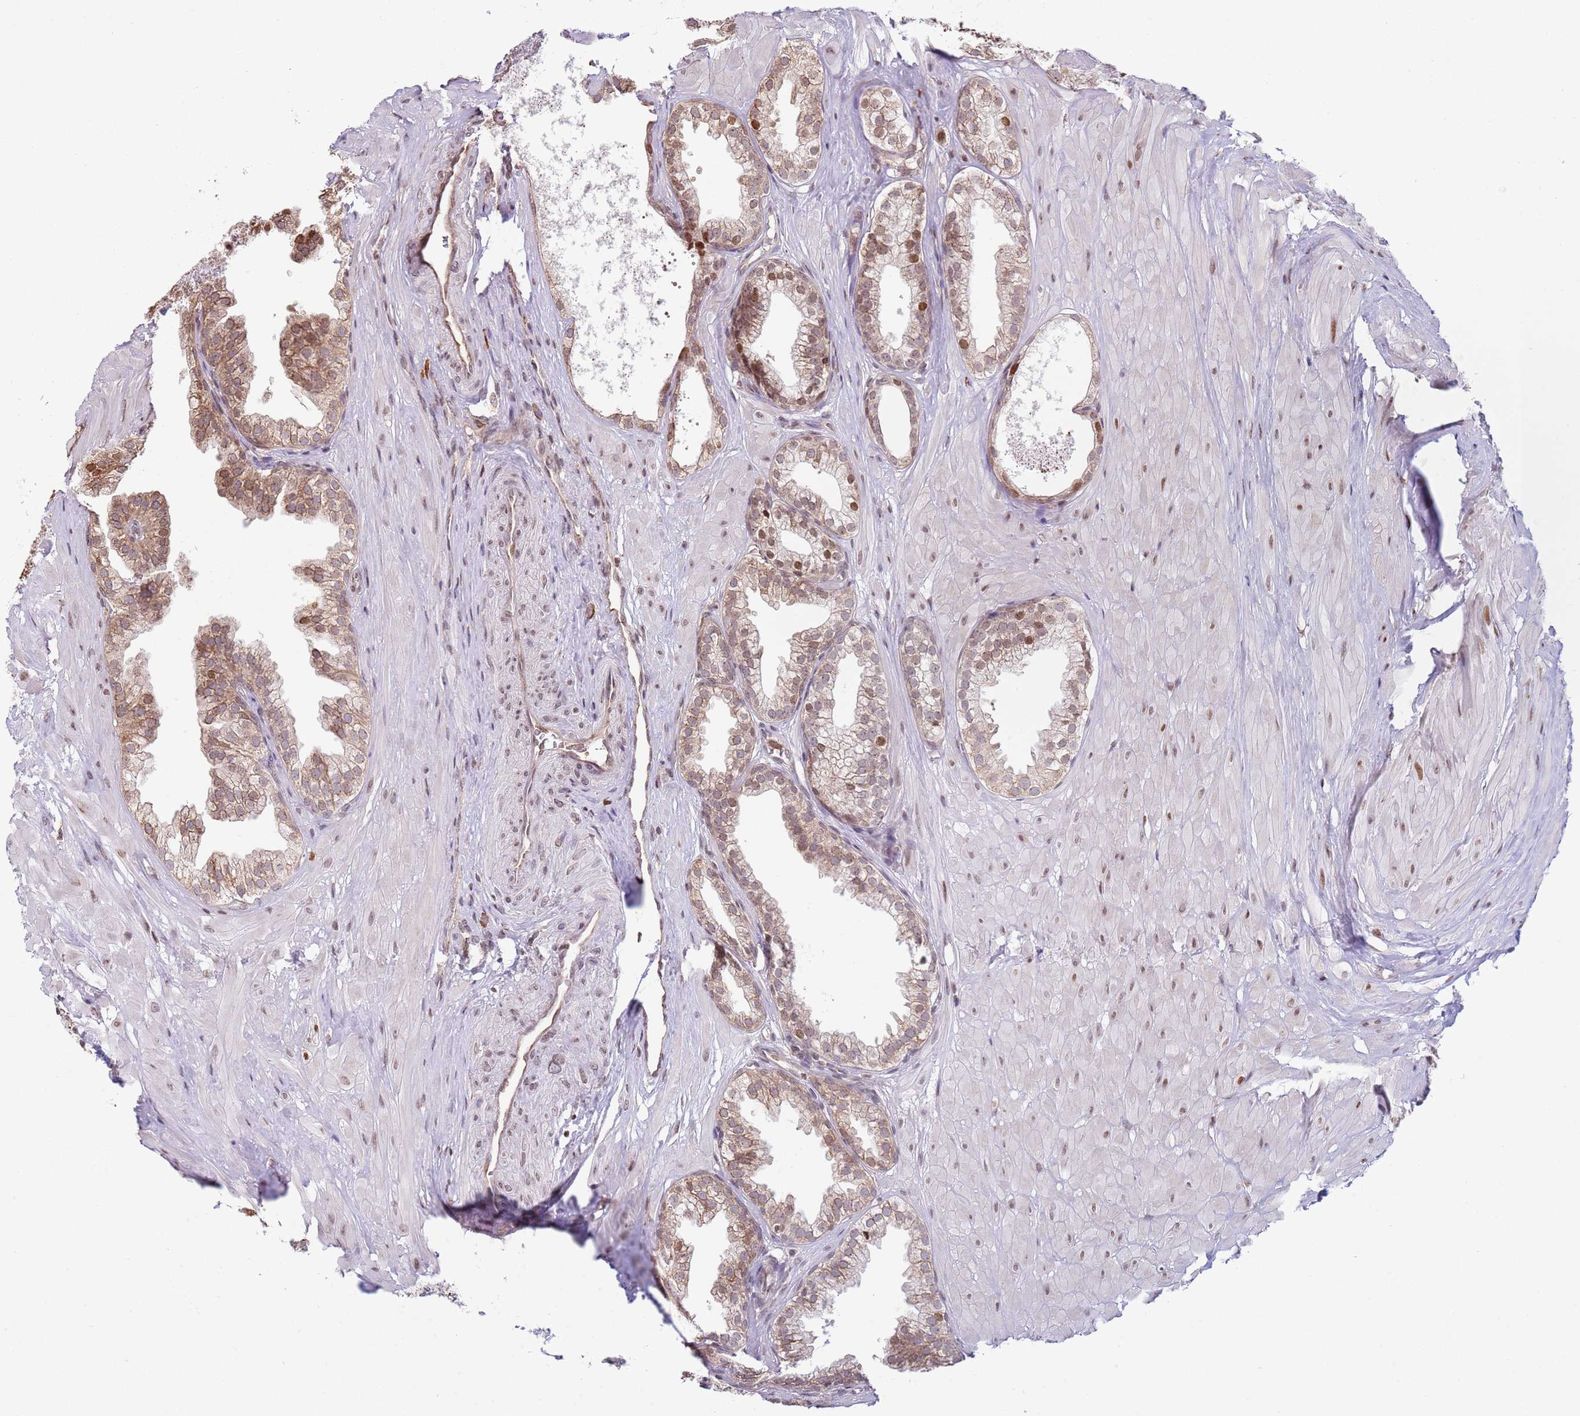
{"staining": {"intensity": "moderate", "quantity": ">75%", "location": "cytoplasmic/membranous,nuclear"}, "tissue": "prostate", "cell_type": "Glandular cells", "image_type": "normal", "snomed": [{"axis": "morphology", "description": "Normal tissue, NOS"}, {"axis": "topography", "description": "Prostate"}, {"axis": "topography", "description": "Peripheral nerve tissue"}], "caption": "Prostate stained for a protein exhibits moderate cytoplasmic/membranous,nuclear positivity in glandular cells. (IHC, brightfield microscopy, high magnification).", "gene": "SCAF1", "patient": {"sex": "male", "age": 55}}